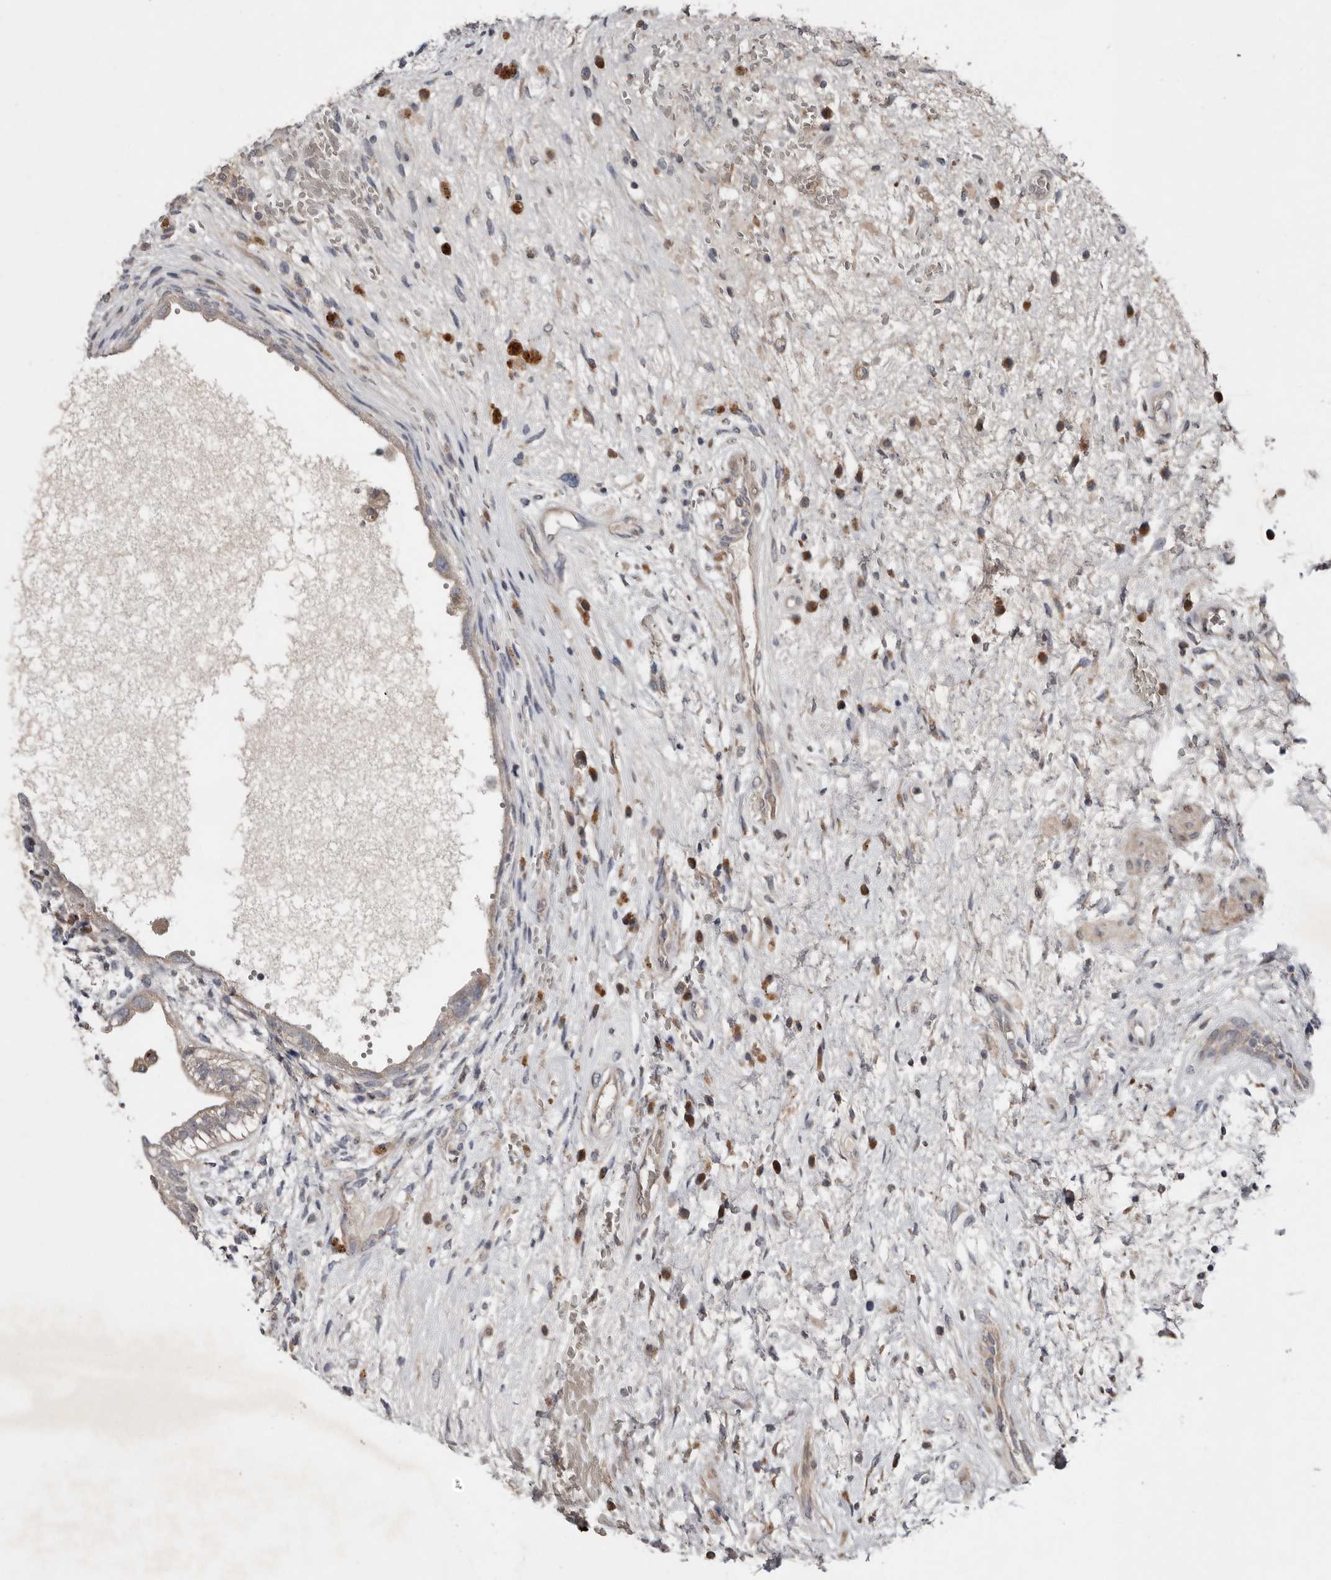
{"staining": {"intensity": "weak", "quantity": "<25%", "location": "cytoplasmic/membranous"}, "tissue": "testis cancer", "cell_type": "Tumor cells", "image_type": "cancer", "snomed": [{"axis": "morphology", "description": "Carcinoma, Embryonal, NOS"}, {"axis": "topography", "description": "Testis"}], "caption": "A photomicrograph of human testis cancer (embryonal carcinoma) is negative for staining in tumor cells.", "gene": "CHML", "patient": {"sex": "male", "age": 26}}